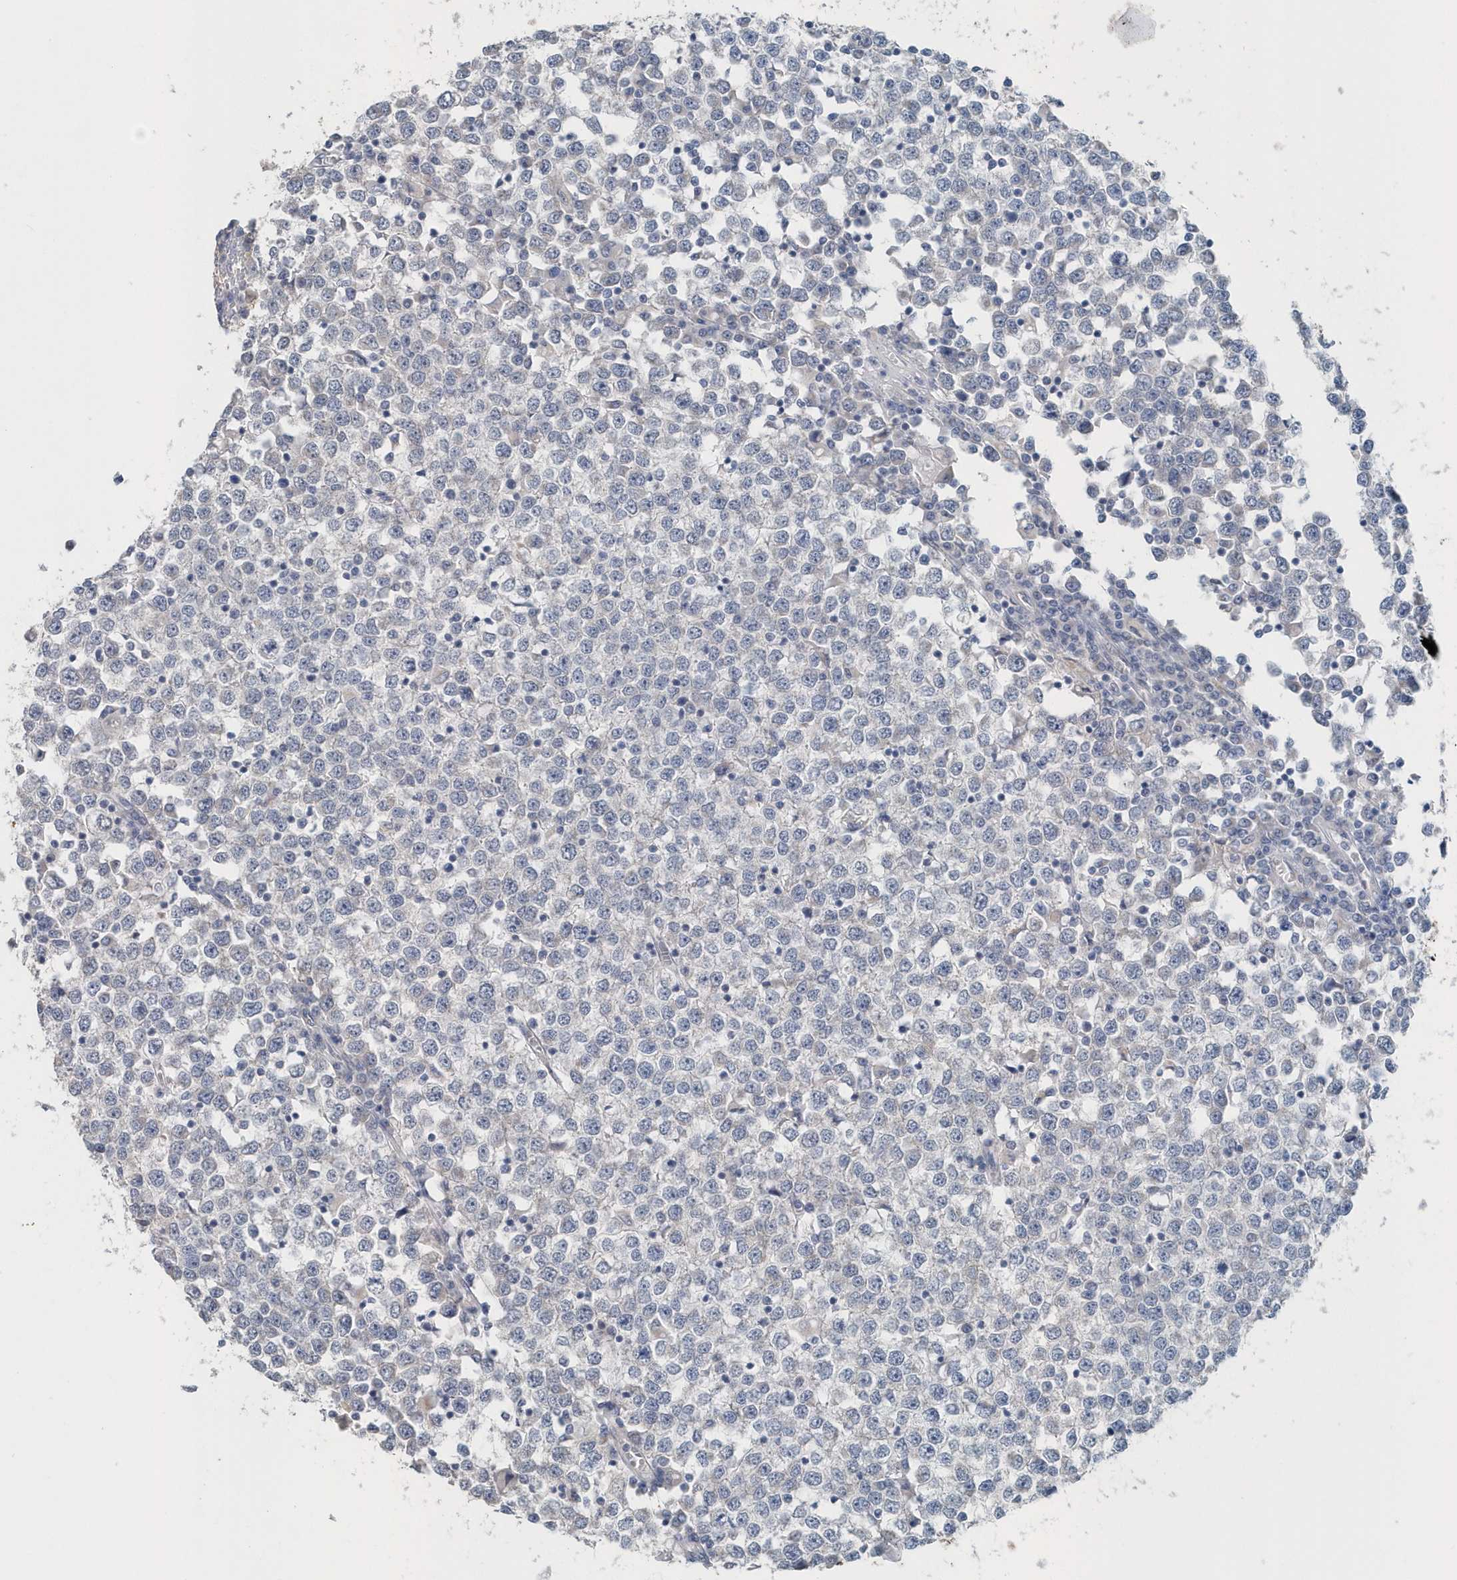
{"staining": {"intensity": "negative", "quantity": "none", "location": "none"}, "tissue": "testis cancer", "cell_type": "Tumor cells", "image_type": "cancer", "snomed": [{"axis": "morphology", "description": "Seminoma, NOS"}, {"axis": "topography", "description": "Testis"}], "caption": "IHC photomicrograph of human testis seminoma stained for a protein (brown), which shows no expression in tumor cells.", "gene": "PFN2", "patient": {"sex": "male", "age": 65}}